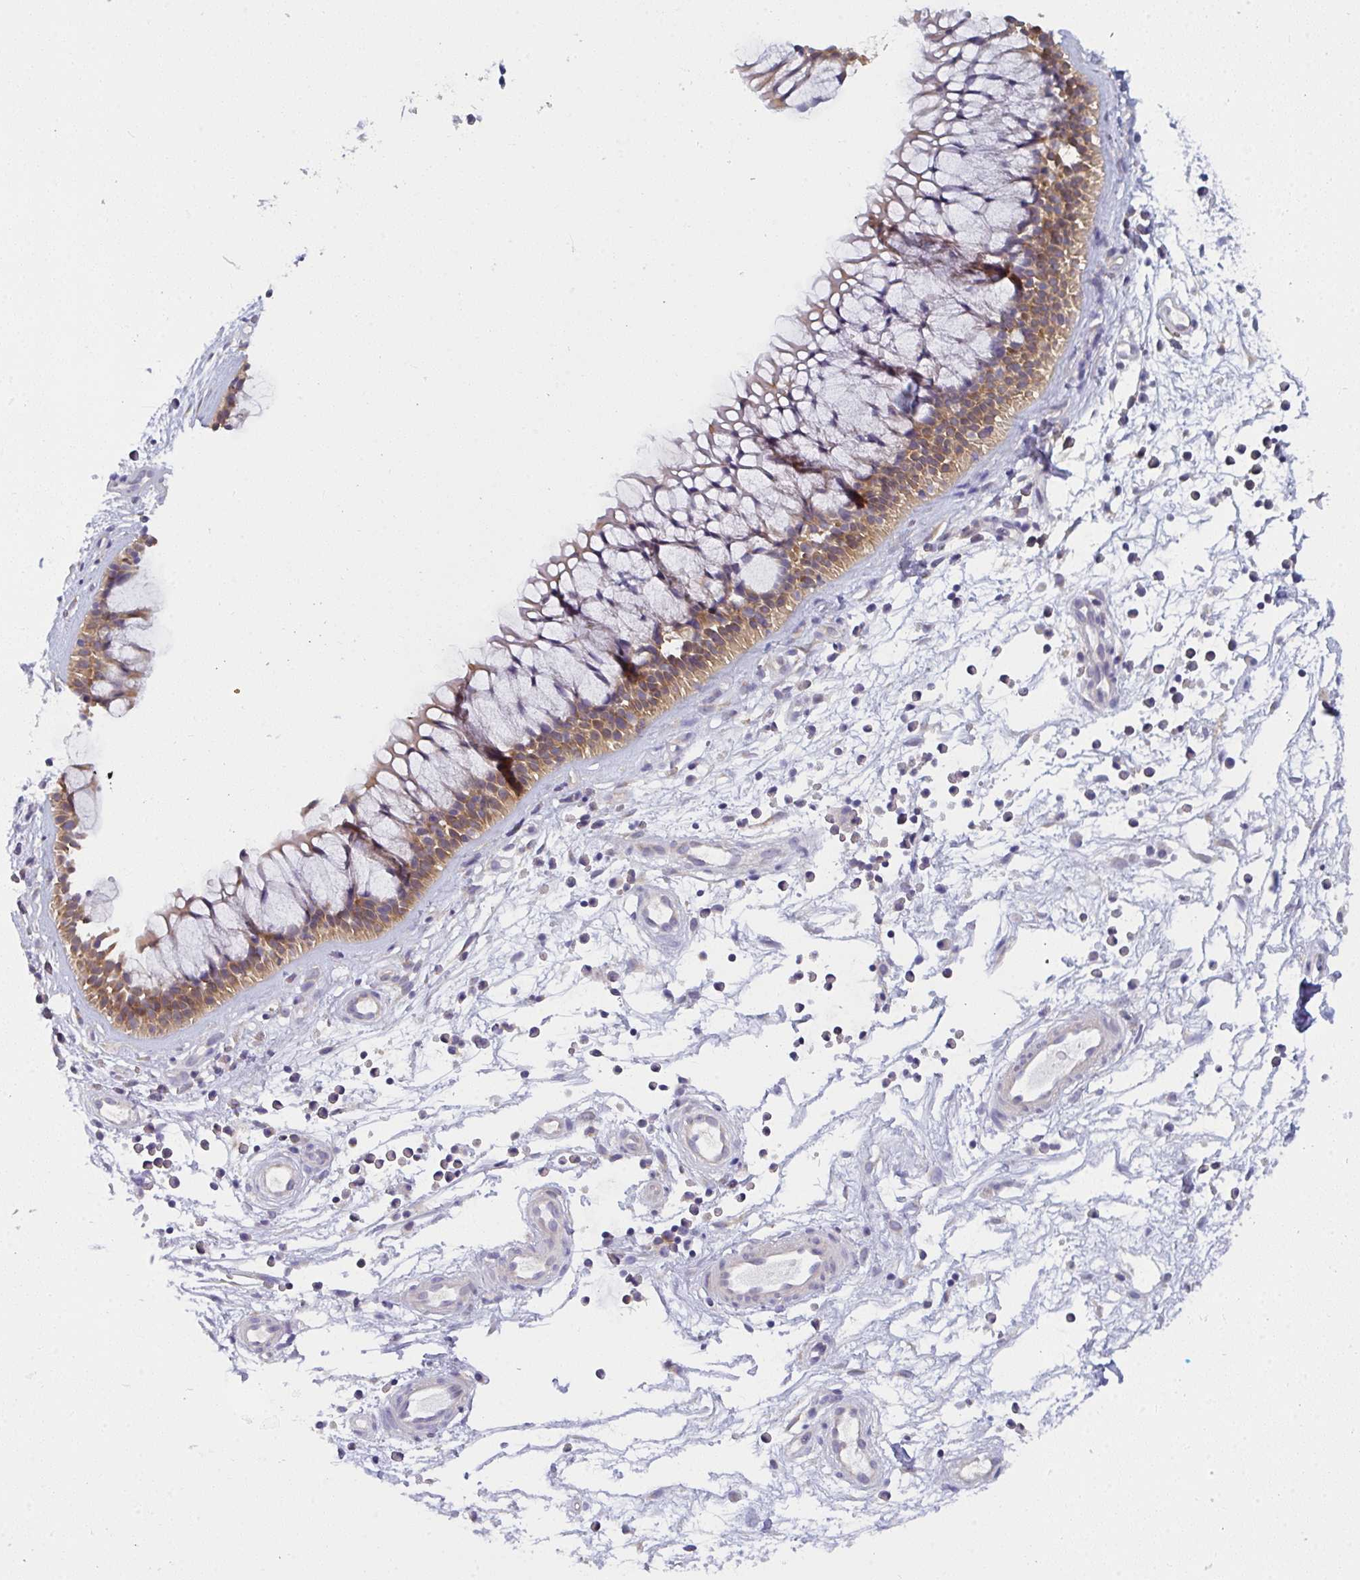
{"staining": {"intensity": "moderate", "quantity": "25%-75%", "location": "cytoplasmic/membranous"}, "tissue": "nasopharynx", "cell_type": "Respiratory epithelial cells", "image_type": "normal", "snomed": [{"axis": "morphology", "description": "Normal tissue, NOS"}, {"axis": "topography", "description": "Nasopharynx"}], "caption": "IHC staining of unremarkable nasopharynx, which exhibits medium levels of moderate cytoplasmic/membranous staining in approximately 25%-75% of respiratory epithelial cells indicating moderate cytoplasmic/membranous protein positivity. The staining was performed using DAB (3,3'-diaminobenzidine) (brown) for protein detection and nuclei were counterstained in hematoxylin (blue).", "gene": "SLC30A6", "patient": {"sex": "male", "age": 56}}